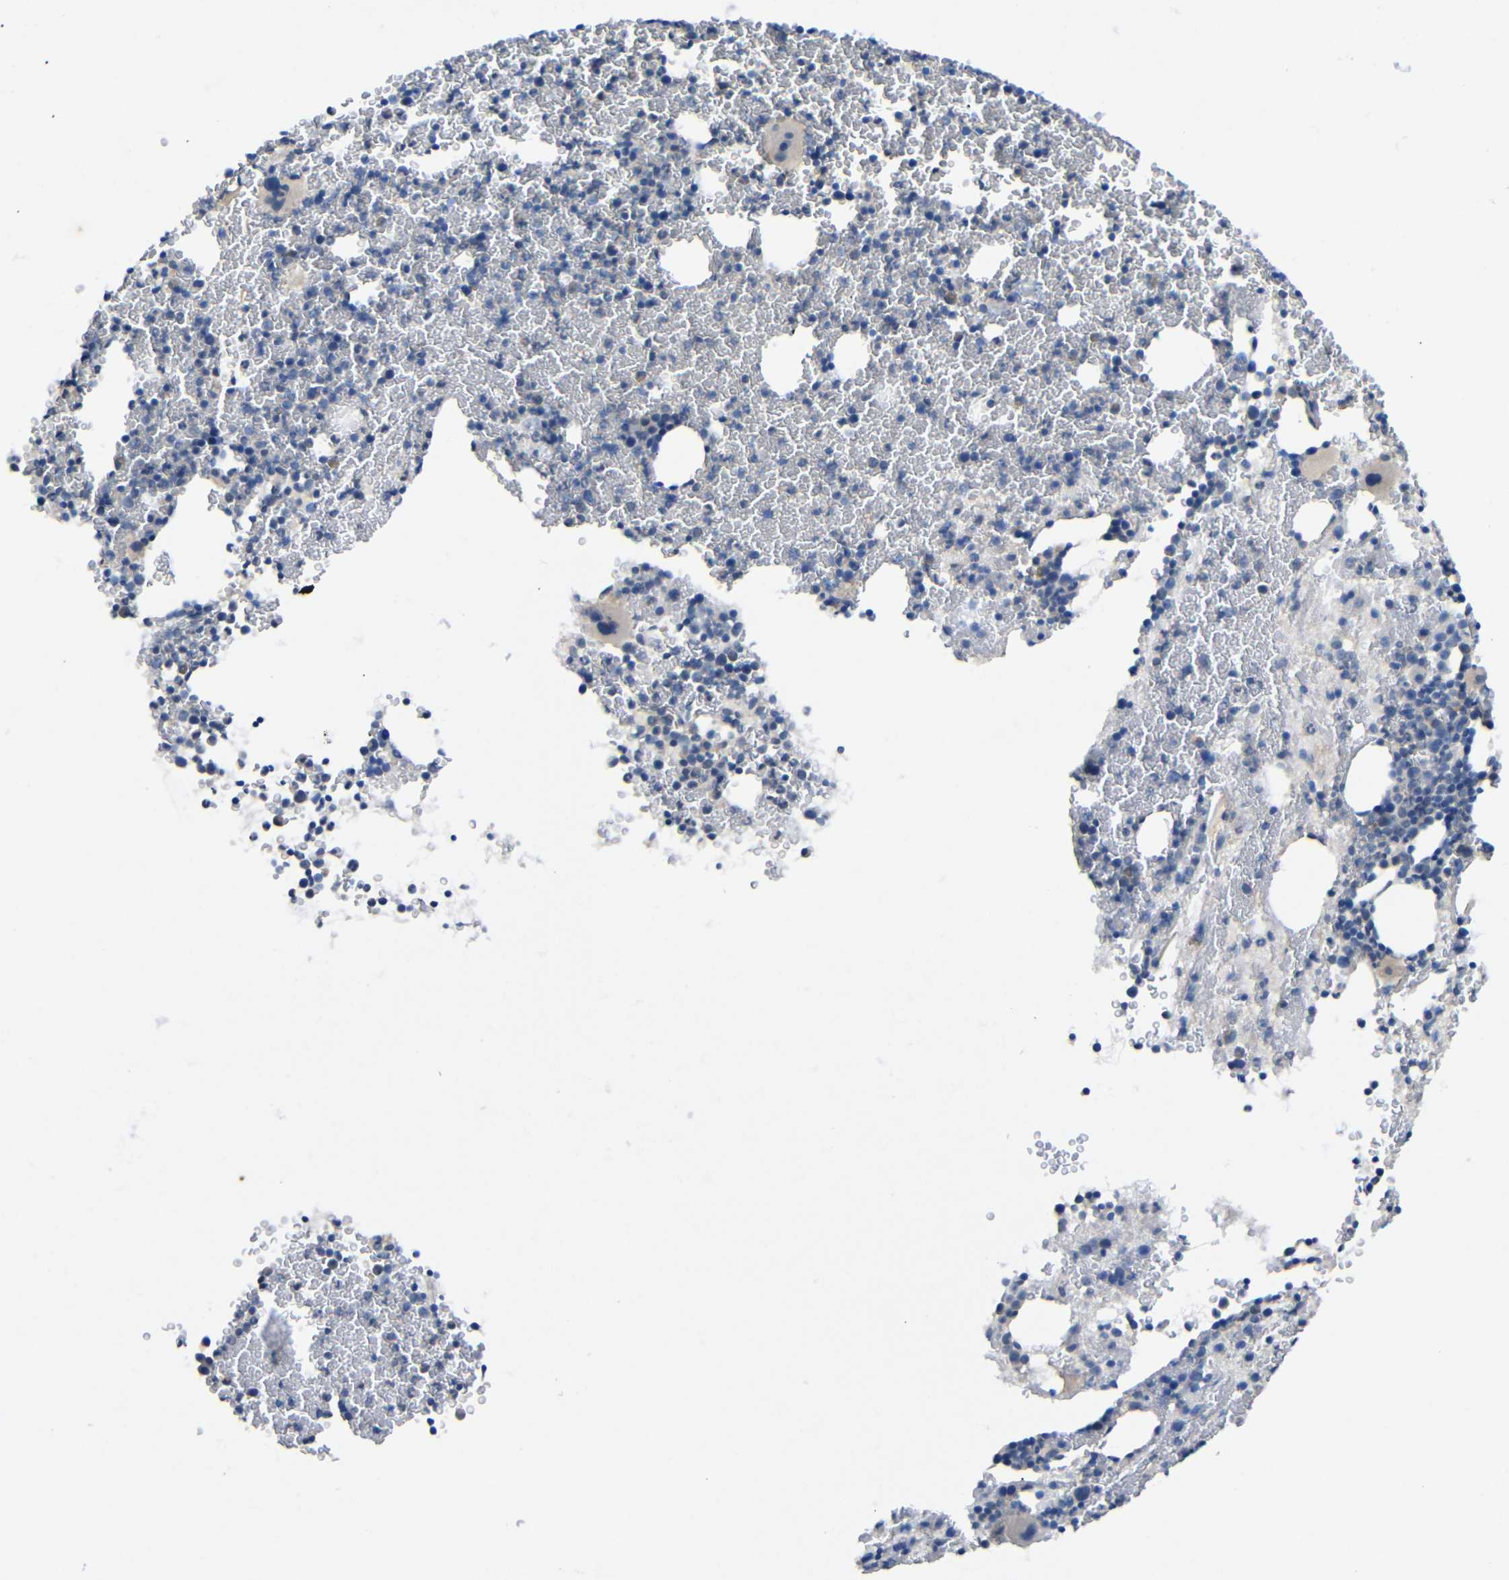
{"staining": {"intensity": "negative", "quantity": "none", "location": "none"}, "tissue": "bone marrow", "cell_type": "Hematopoietic cells", "image_type": "normal", "snomed": [{"axis": "morphology", "description": "Normal tissue, NOS"}, {"axis": "morphology", "description": "Inflammation, NOS"}, {"axis": "topography", "description": "Bone marrow"}], "caption": "Immunohistochemistry (IHC) micrograph of normal bone marrow: human bone marrow stained with DAB exhibits no significant protein expression in hematopoietic cells. (DAB (3,3'-diaminobenzidine) IHC with hematoxylin counter stain).", "gene": "HNF1A", "patient": {"sex": "female", "age": 17}}